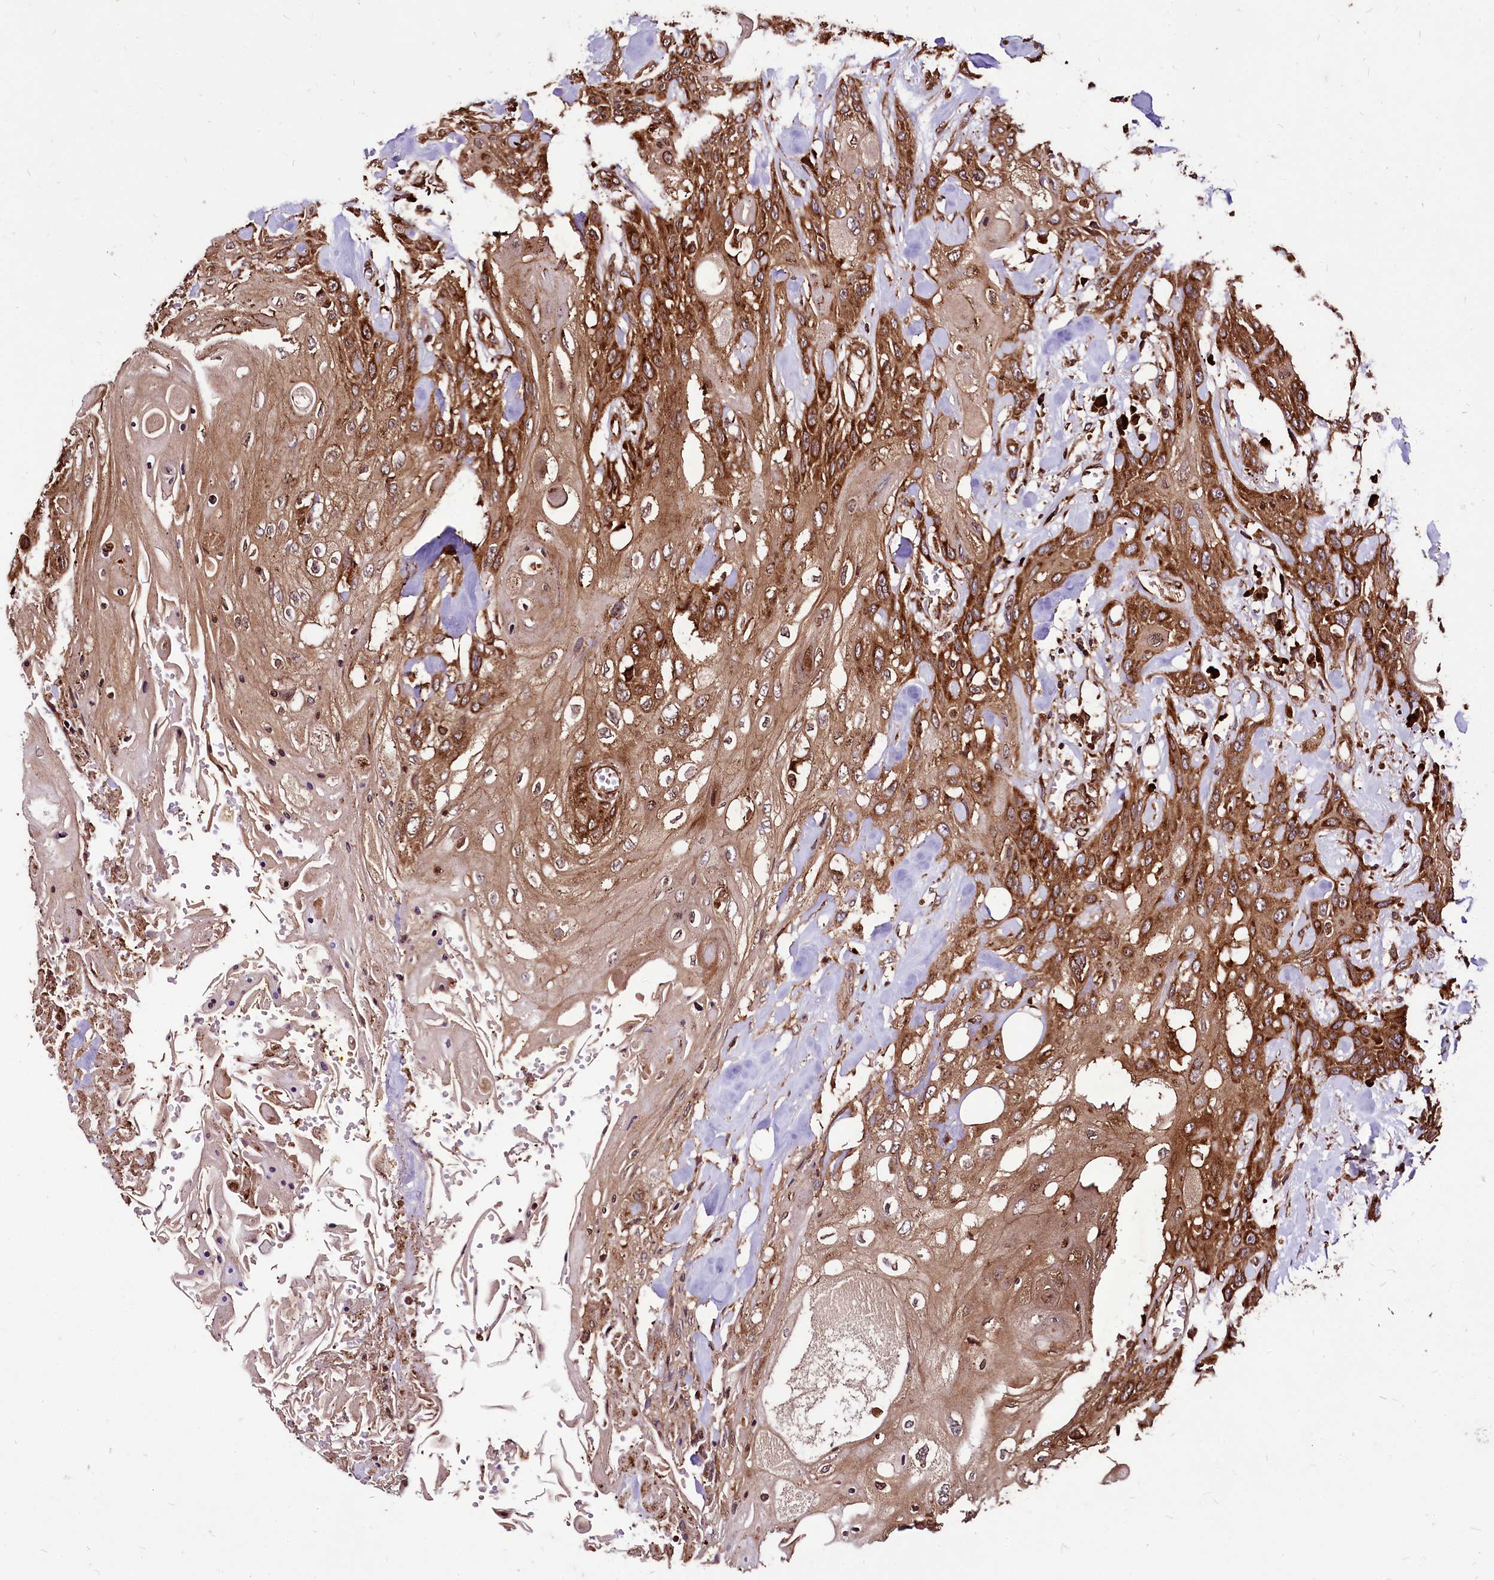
{"staining": {"intensity": "strong", "quantity": ">75%", "location": "cytoplasmic/membranous"}, "tissue": "head and neck cancer", "cell_type": "Tumor cells", "image_type": "cancer", "snomed": [{"axis": "morphology", "description": "Squamous cell carcinoma, NOS"}, {"axis": "topography", "description": "Head-Neck"}], "caption": "Brown immunohistochemical staining in human squamous cell carcinoma (head and neck) exhibits strong cytoplasmic/membranous staining in approximately >75% of tumor cells.", "gene": "LRSAM1", "patient": {"sex": "female", "age": 43}}